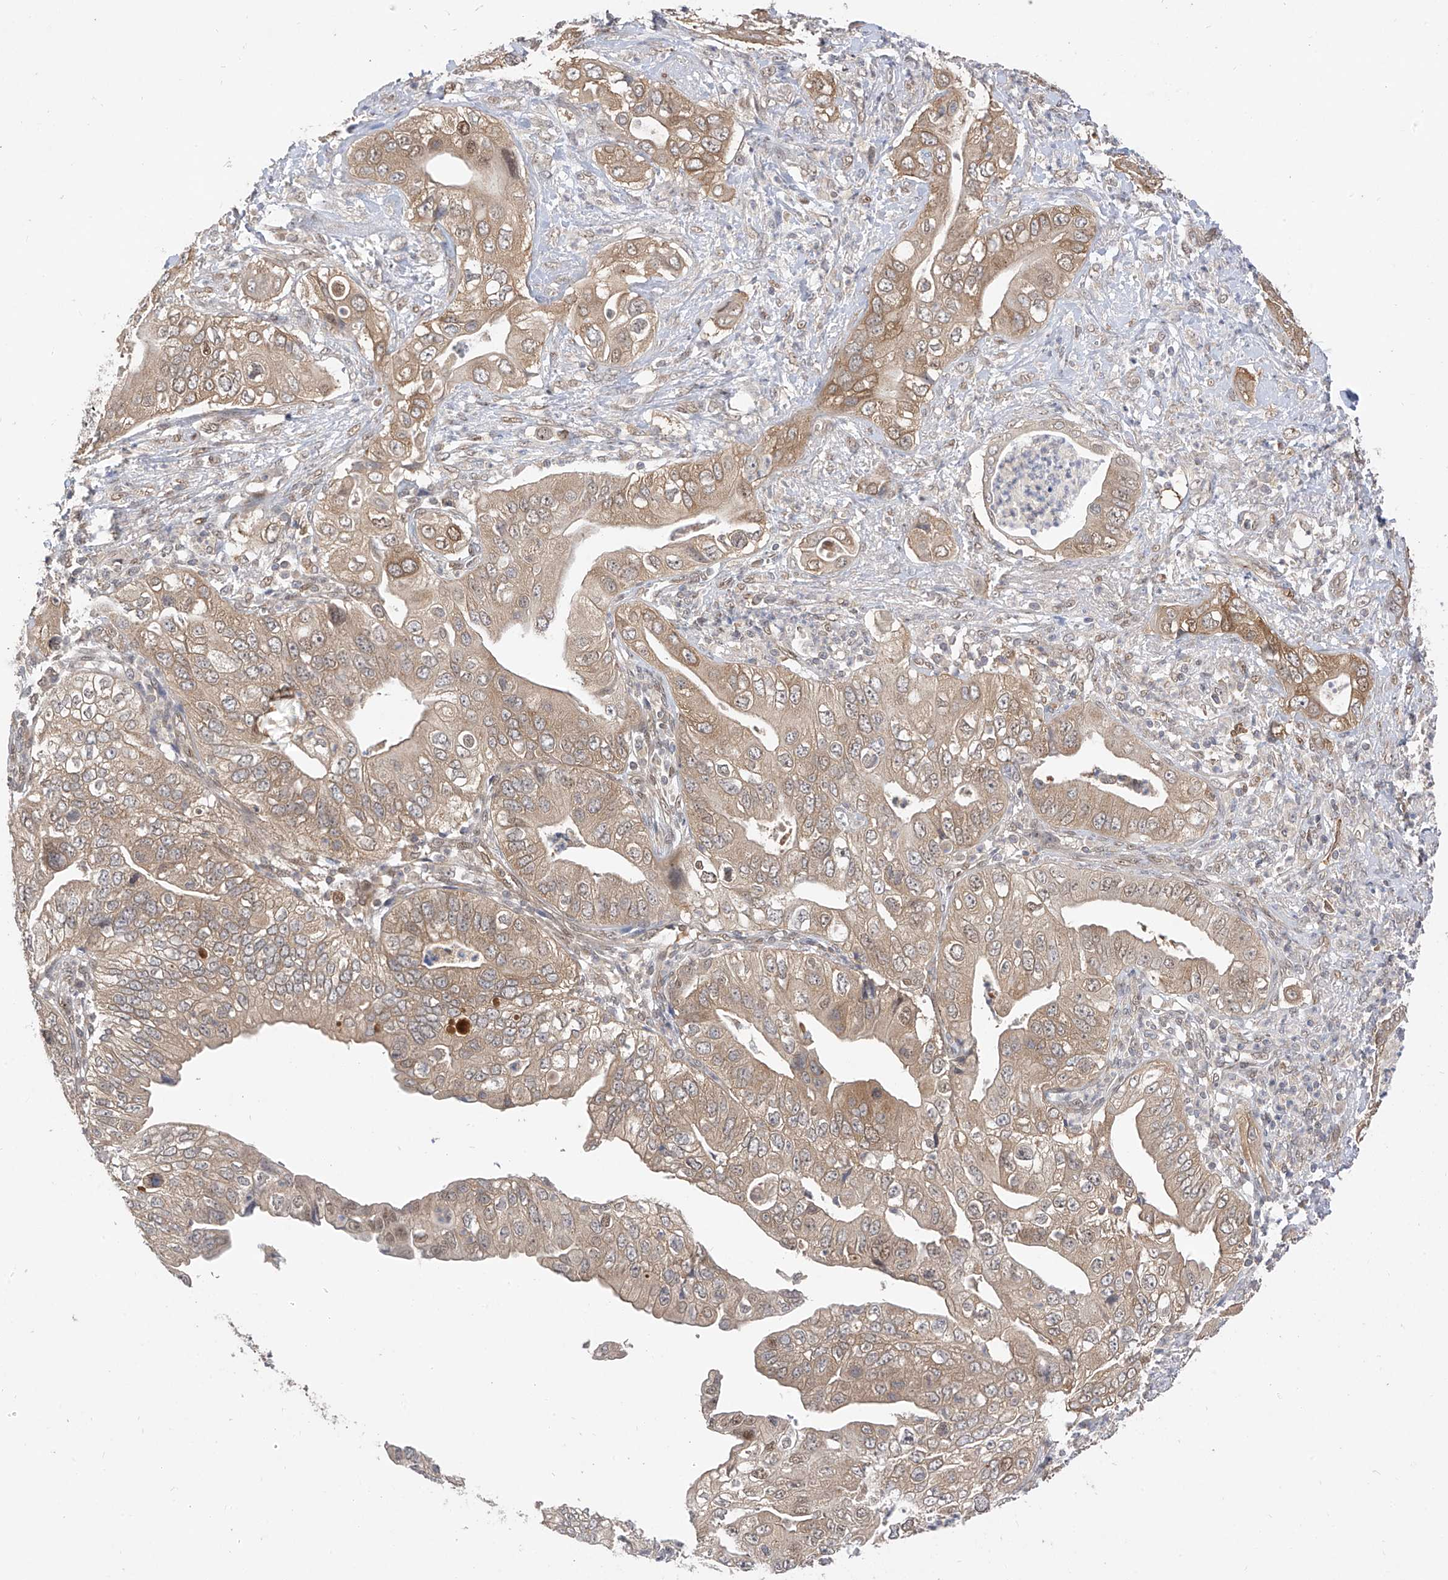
{"staining": {"intensity": "moderate", "quantity": "25%-75%", "location": "cytoplasmic/membranous"}, "tissue": "pancreatic cancer", "cell_type": "Tumor cells", "image_type": "cancer", "snomed": [{"axis": "morphology", "description": "Adenocarcinoma, NOS"}, {"axis": "topography", "description": "Pancreas"}], "caption": "Adenocarcinoma (pancreatic) tissue exhibits moderate cytoplasmic/membranous positivity in approximately 25%-75% of tumor cells, visualized by immunohistochemistry.", "gene": "MRTFA", "patient": {"sex": "female", "age": 78}}